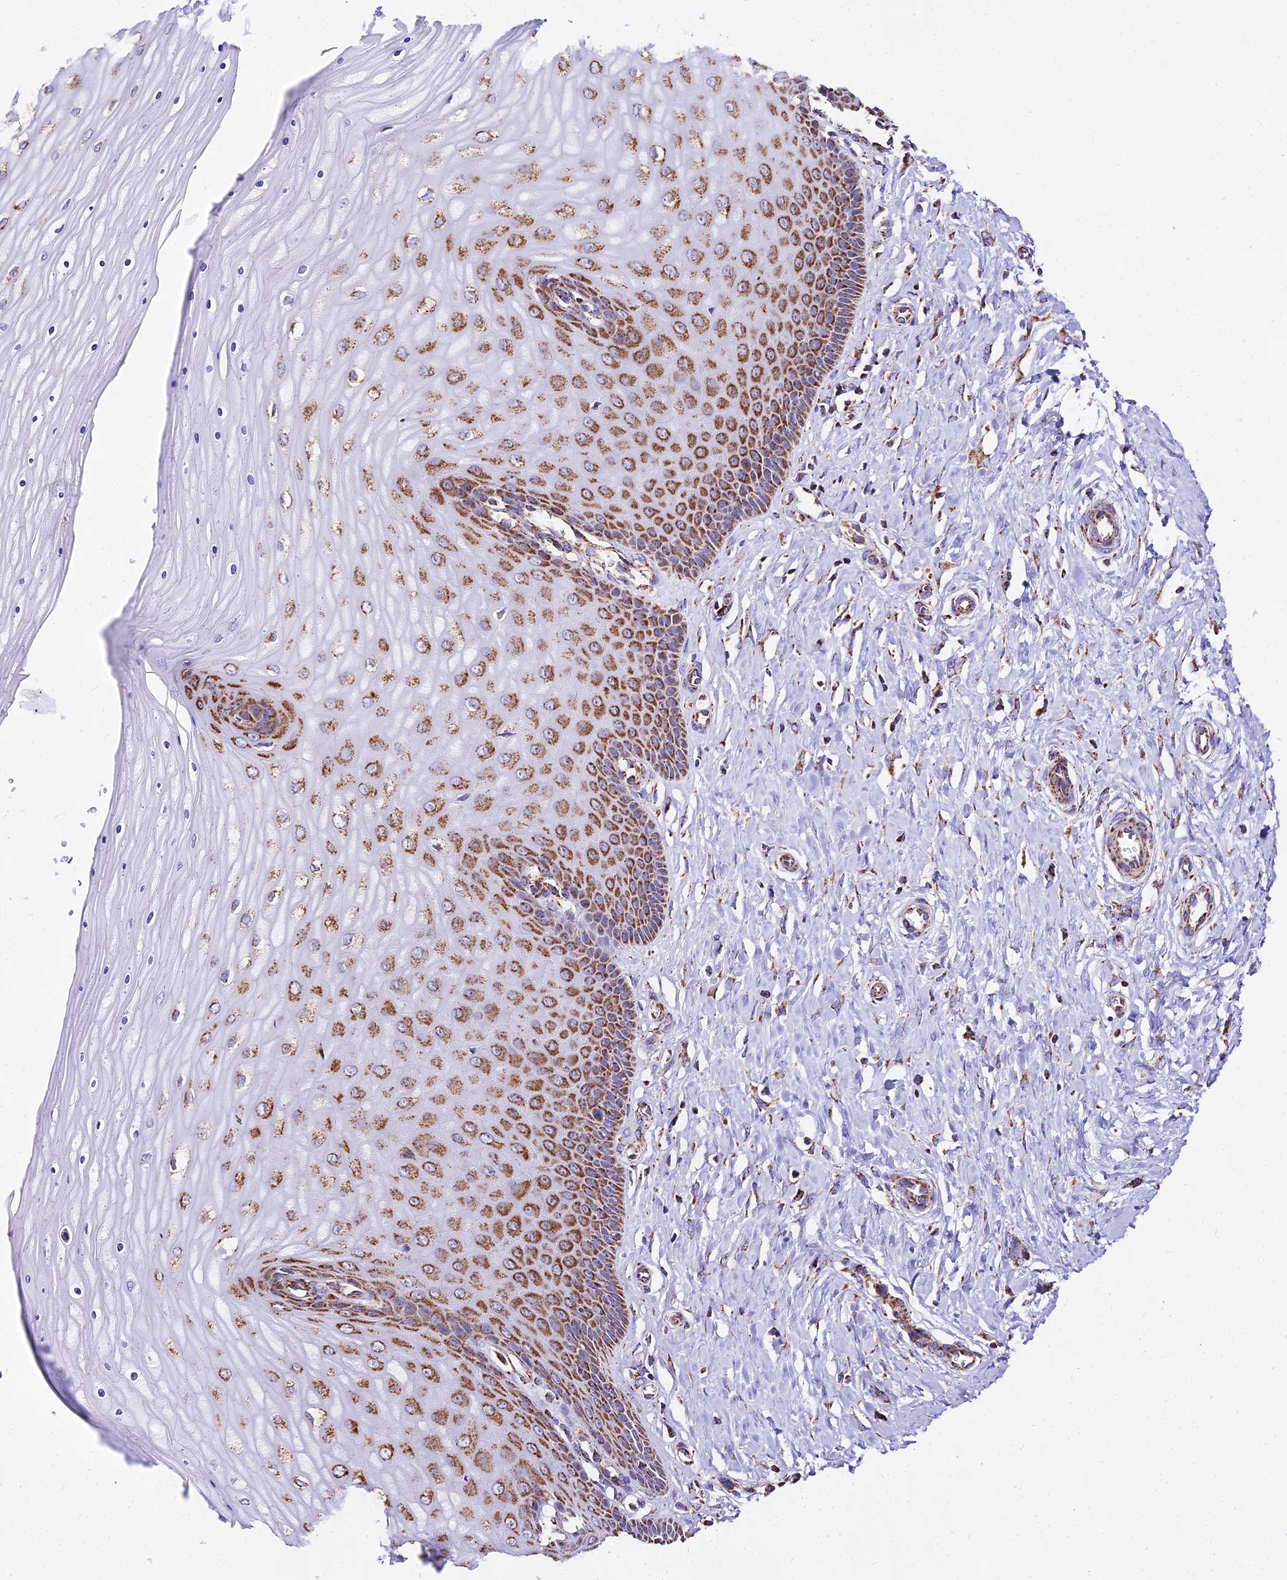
{"staining": {"intensity": "strong", "quantity": "25%-75%", "location": "cytoplasmic/membranous"}, "tissue": "cervix", "cell_type": "Squamous epithelial cells", "image_type": "normal", "snomed": [{"axis": "morphology", "description": "Normal tissue, NOS"}, {"axis": "topography", "description": "Cervix"}], "caption": "Protein expression analysis of benign human cervix reveals strong cytoplasmic/membranous expression in approximately 25%-75% of squamous epithelial cells.", "gene": "ATP5PD", "patient": {"sex": "female", "age": 55}}